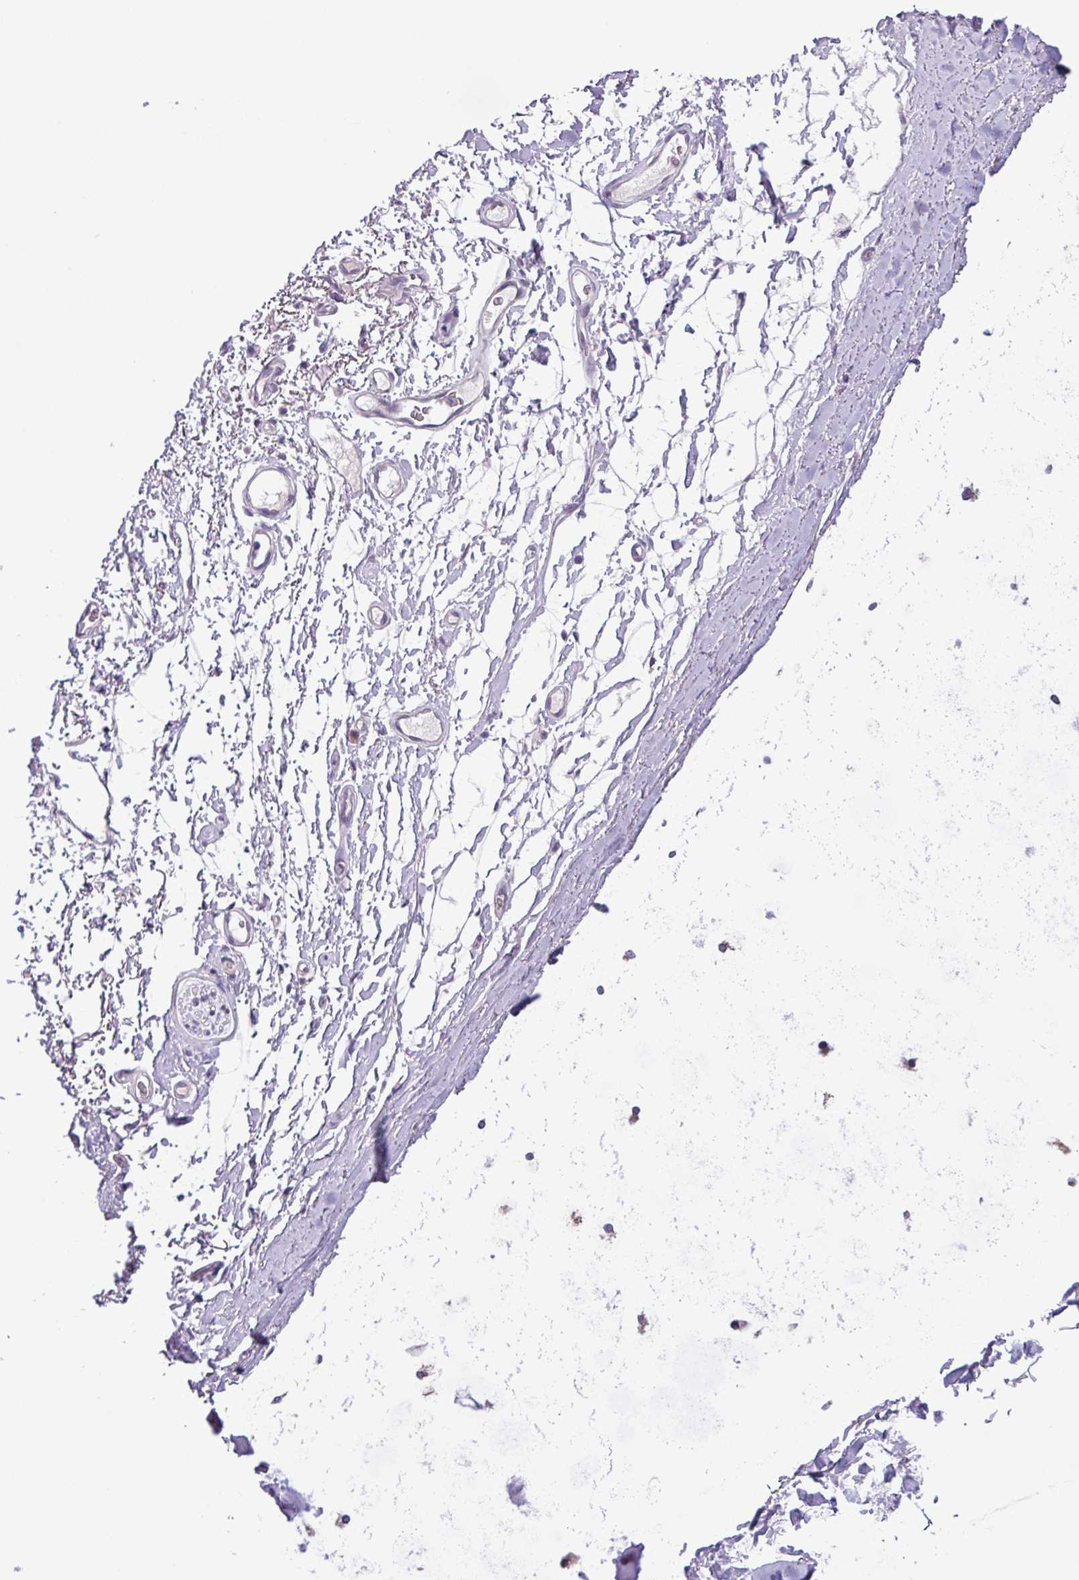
{"staining": {"intensity": "negative", "quantity": "none", "location": "none"}, "tissue": "adipose tissue", "cell_type": "Adipocytes", "image_type": "normal", "snomed": [{"axis": "morphology", "description": "Normal tissue, NOS"}, {"axis": "topography", "description": "Cartilage tissue"}, {"axis": "topography", "description": "Bronchus"}], "caption": "This micrograph is of normal adipose tissue stained with immunohistochemistry to label a protein in brown with the nuclei are counter-stained blue. There is no positivity in adipocytes.", "gene": "C20orf27", "patient": {"sex": "female", "age": 72}}